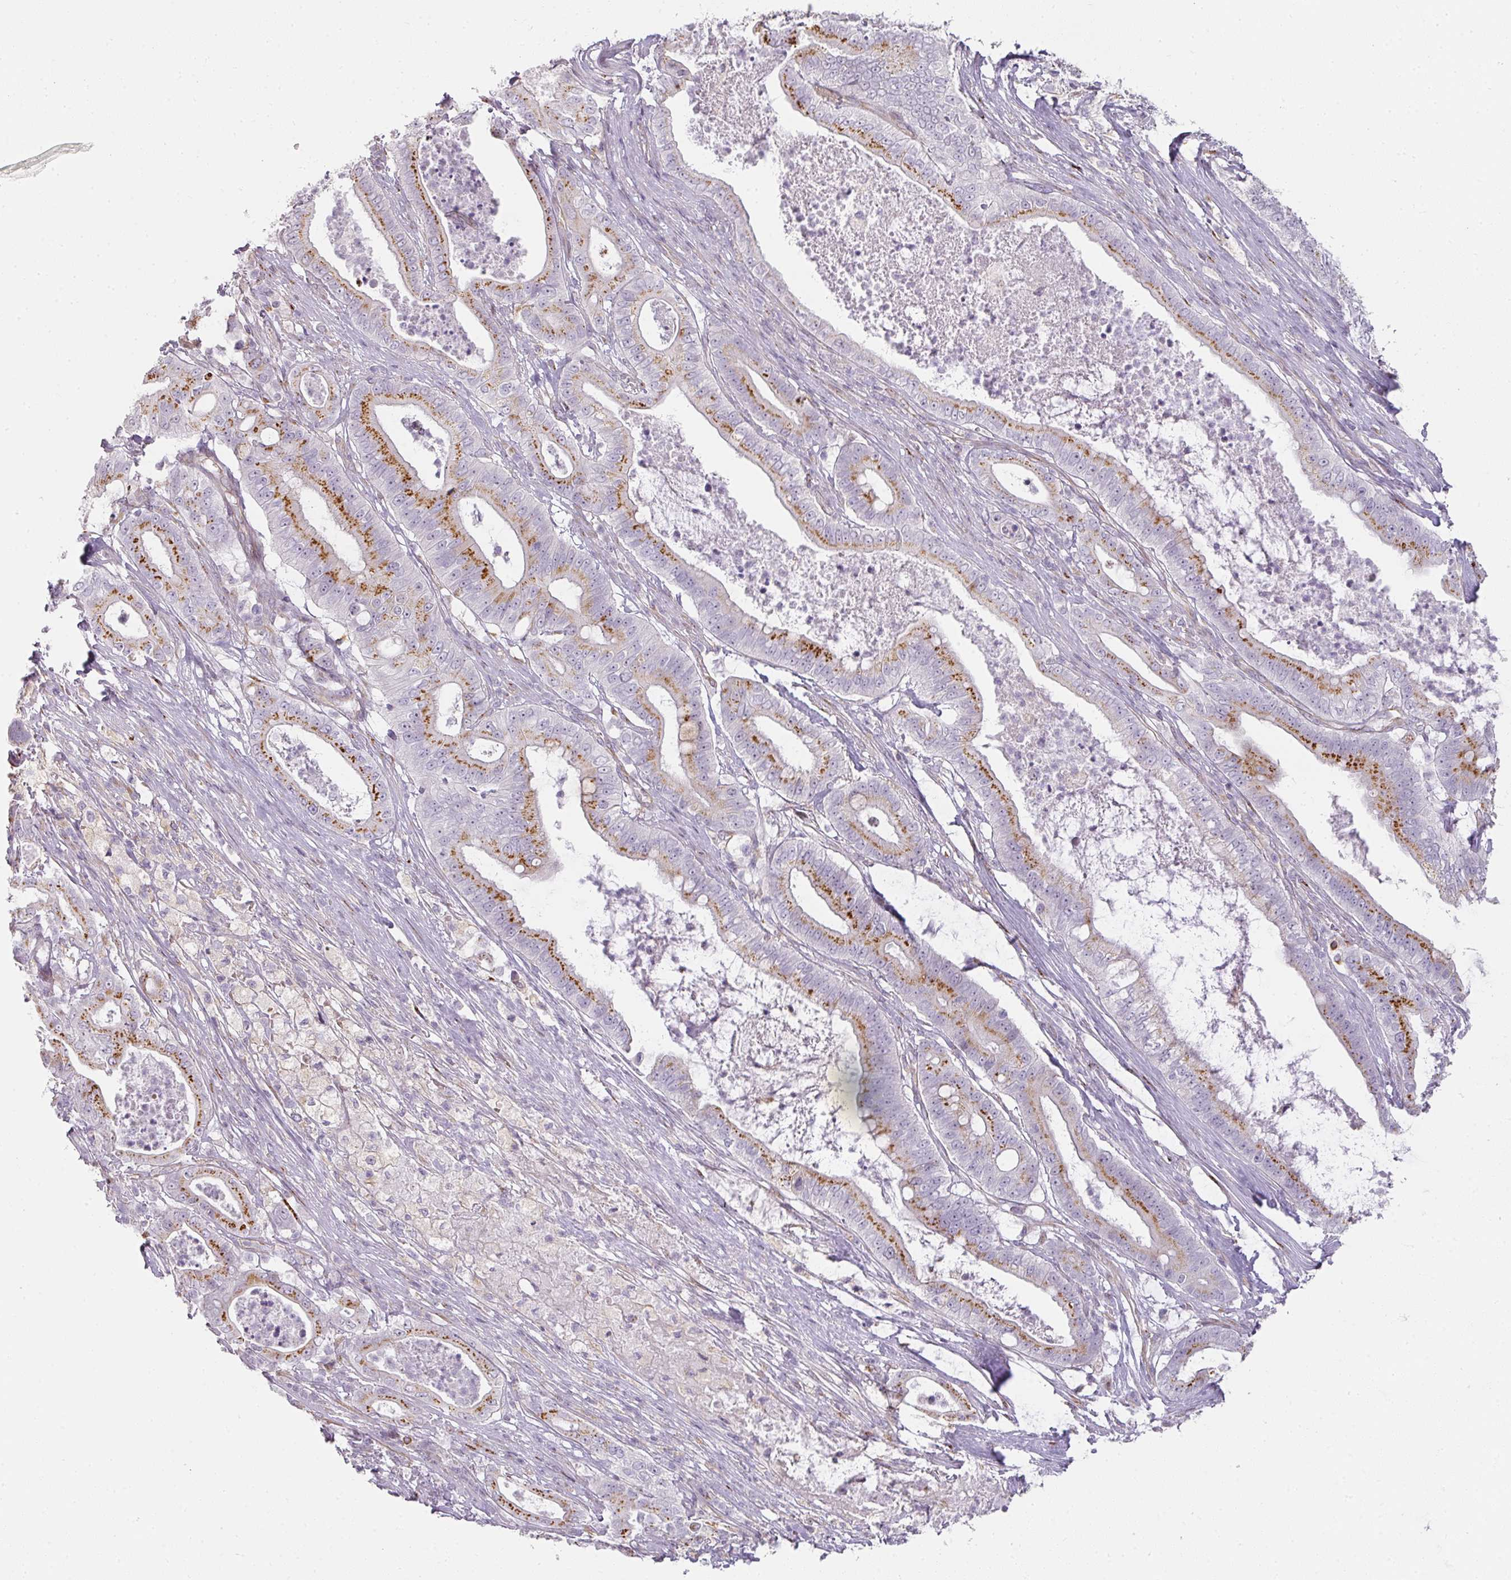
{"staining": {"intensity": "moderate", "quantity": "25%-75%", "location": "cytoplasmic/membranous"}, "tissue": "pancreatic cancer", "cell_type": "Tumor cells", "image_type": "cancer", "snomed": [{"axis": "morphology", "description": "Adenocarcinoma, NOS"}, {"axis": "topography", "description": "Pancreas"}], "caption": "Protein expression analysis of pancreatic cancer (adenocarcinoma) exhibits moderate cytoplasmic/membranous staining in approximately 25%-75% of tumor cells.", "gene": "ATP8B2", "patient": {"sex": "male", "age": 71}}